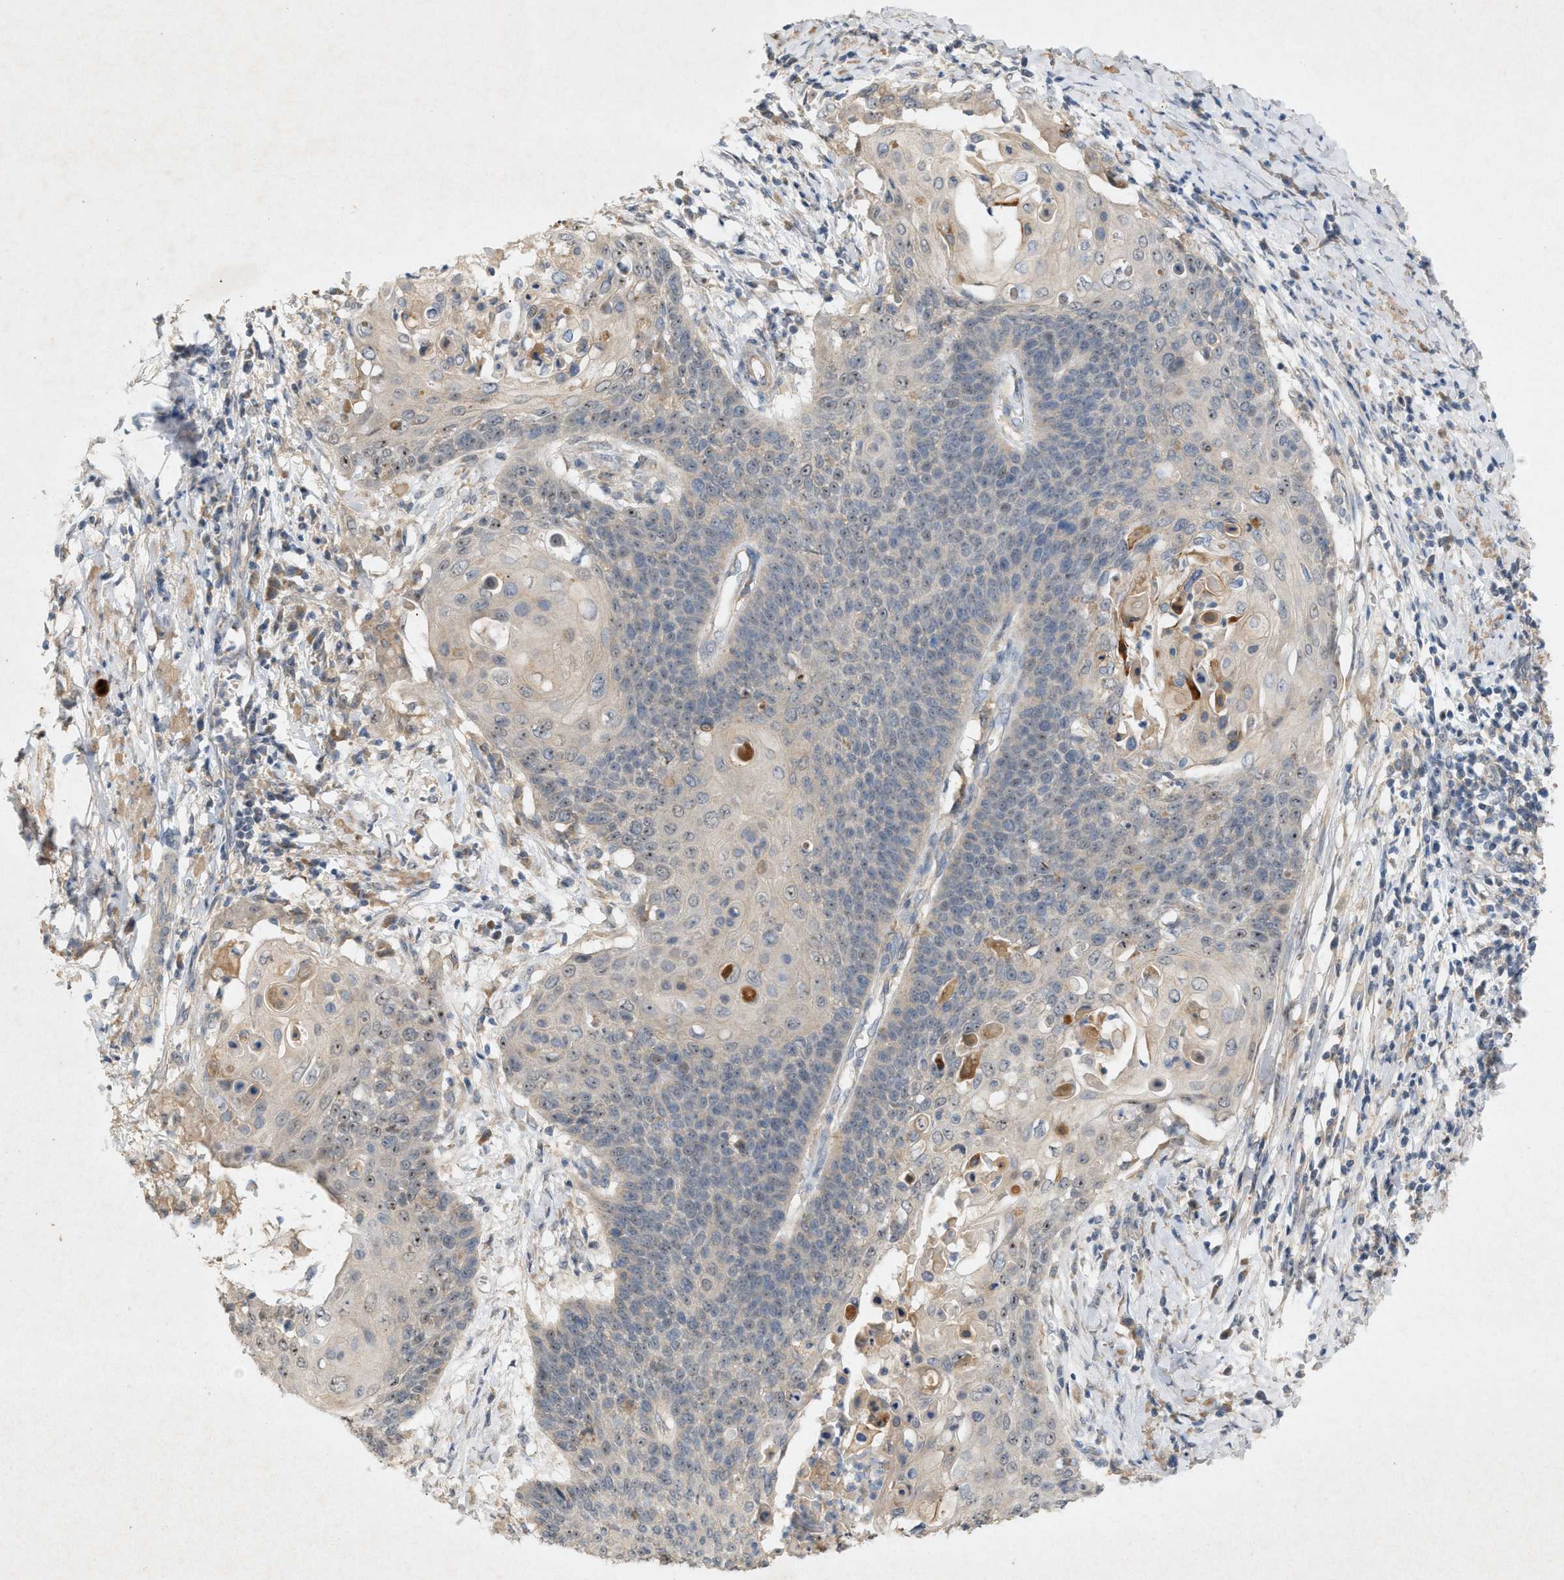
{"staining": {"intensity": "negative", "quantity": "none", "location": "none"}, "tissue": "cervical cancer", "cell_type": "Tumor cells", "image_type": "cancer", "snomed": [{"axis": "morphology", "description": "Squamous cell carcinoma, NOS"}, {"axis": "topography", "description": "Cervix"}], "caption": "This is an immunohistochemistry image of human cervical cancer. There is no expression in tumor cells.", "gene": "DCAF7", "patient": {"sex": "female", "age": 39}}